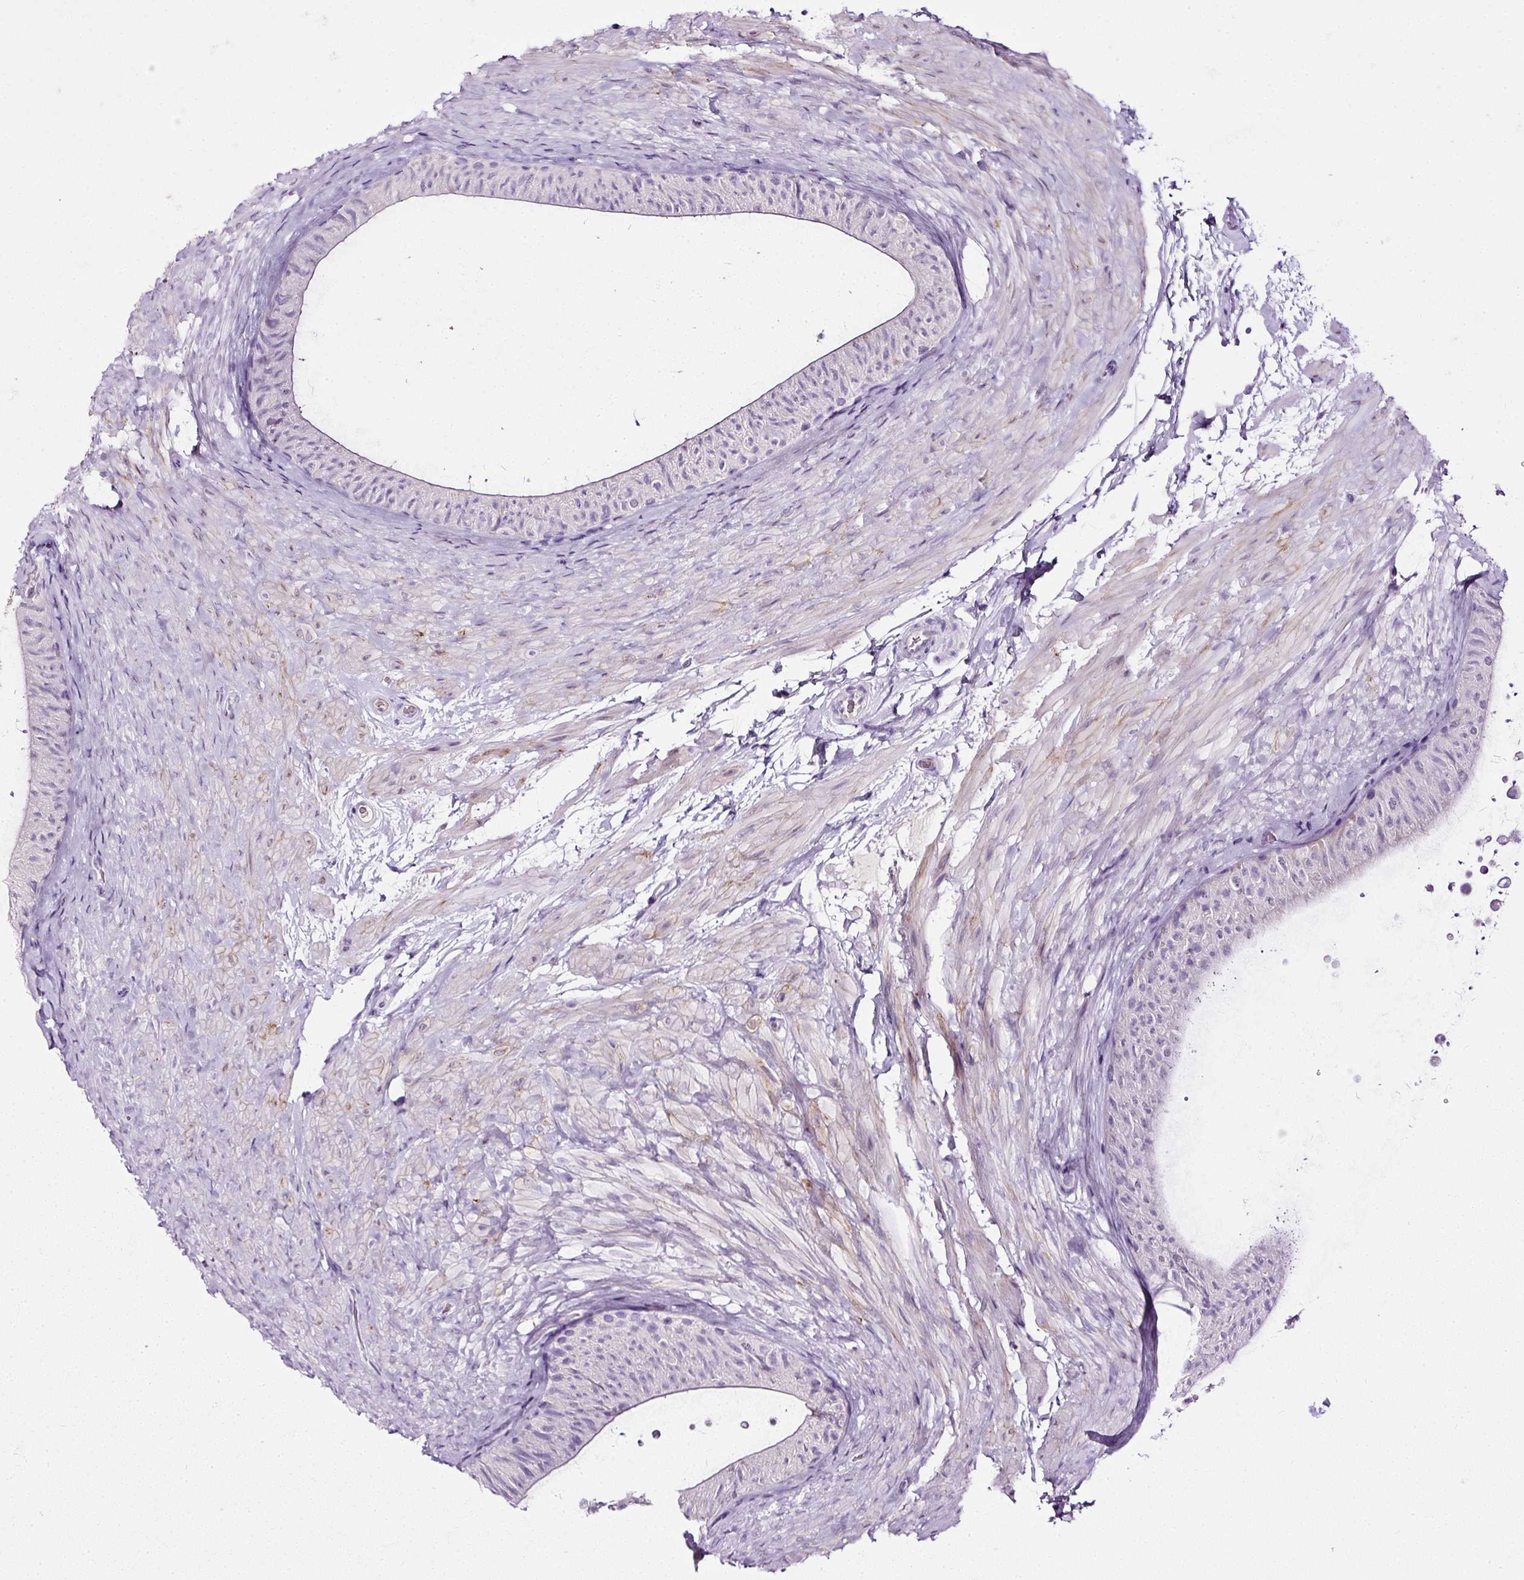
{"staining": {"intensity": "negative", "quantity": "none", "location": "none"}, "tissue": "epididymis", "cell_type": "Glandular cells", "image_type": "normal", "snomed": [{"axis": "morphology", "description": "Normal tissue, NOS"}, {"axis": "topography", "description": "Epididymis, spermatic cord, NOS"}, {"axis": "topography", "description": "Epididymis"}], "caption": "Protein analysis of unremarkable epididymis demonstrates no significant positivity in glandular cells.", "gene": "ATP2A1", "patient": {"sex": "male", "age": 31}}